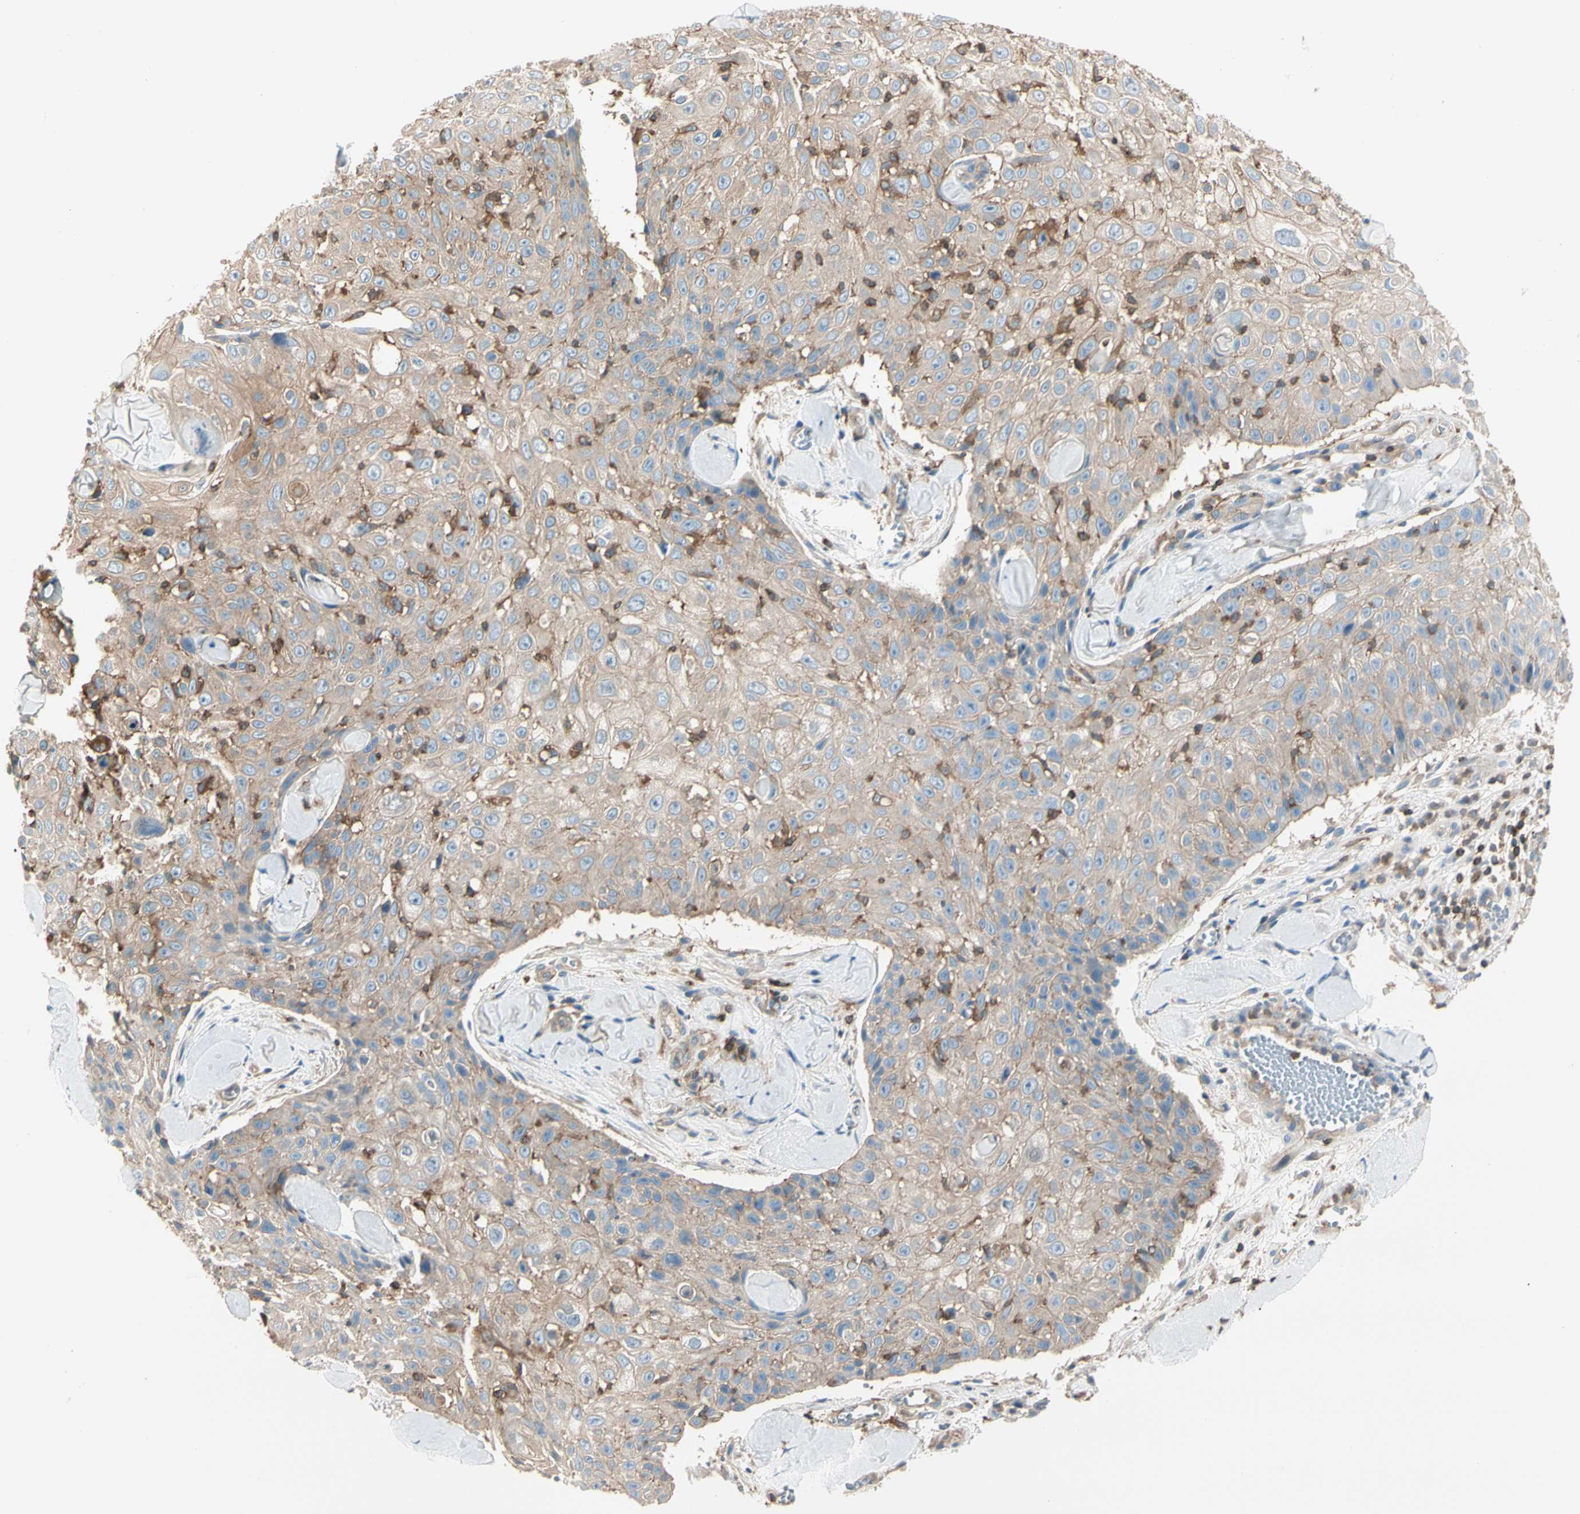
{"staining": {"intensity": "weak", "quantity": ">75%", "location": "cytoplasmic/membranous"}, "tissue": "skin cancer", "cell_type": "Tumor cells", "image_type": "cancer", "snomed": [{"axis": "morphology", "description": "Squamous cell carcinoma, NOS"}, {"axis": "topography", "description": "Skin"}], "caption": "The photomicrograph shows staining of skin squamous cell carcinoma, revealing weak cytoplasmic/membranous protein expression (brown color) within tumor cells. The staining was performed using DAB (3,3'-diaminobenzidine), with brown indicating positive protein expression. Nuclei are stained blue with hematoxylin.", "gene": "CAPZA2", "patient": {"sex": "male", "age": 86}}